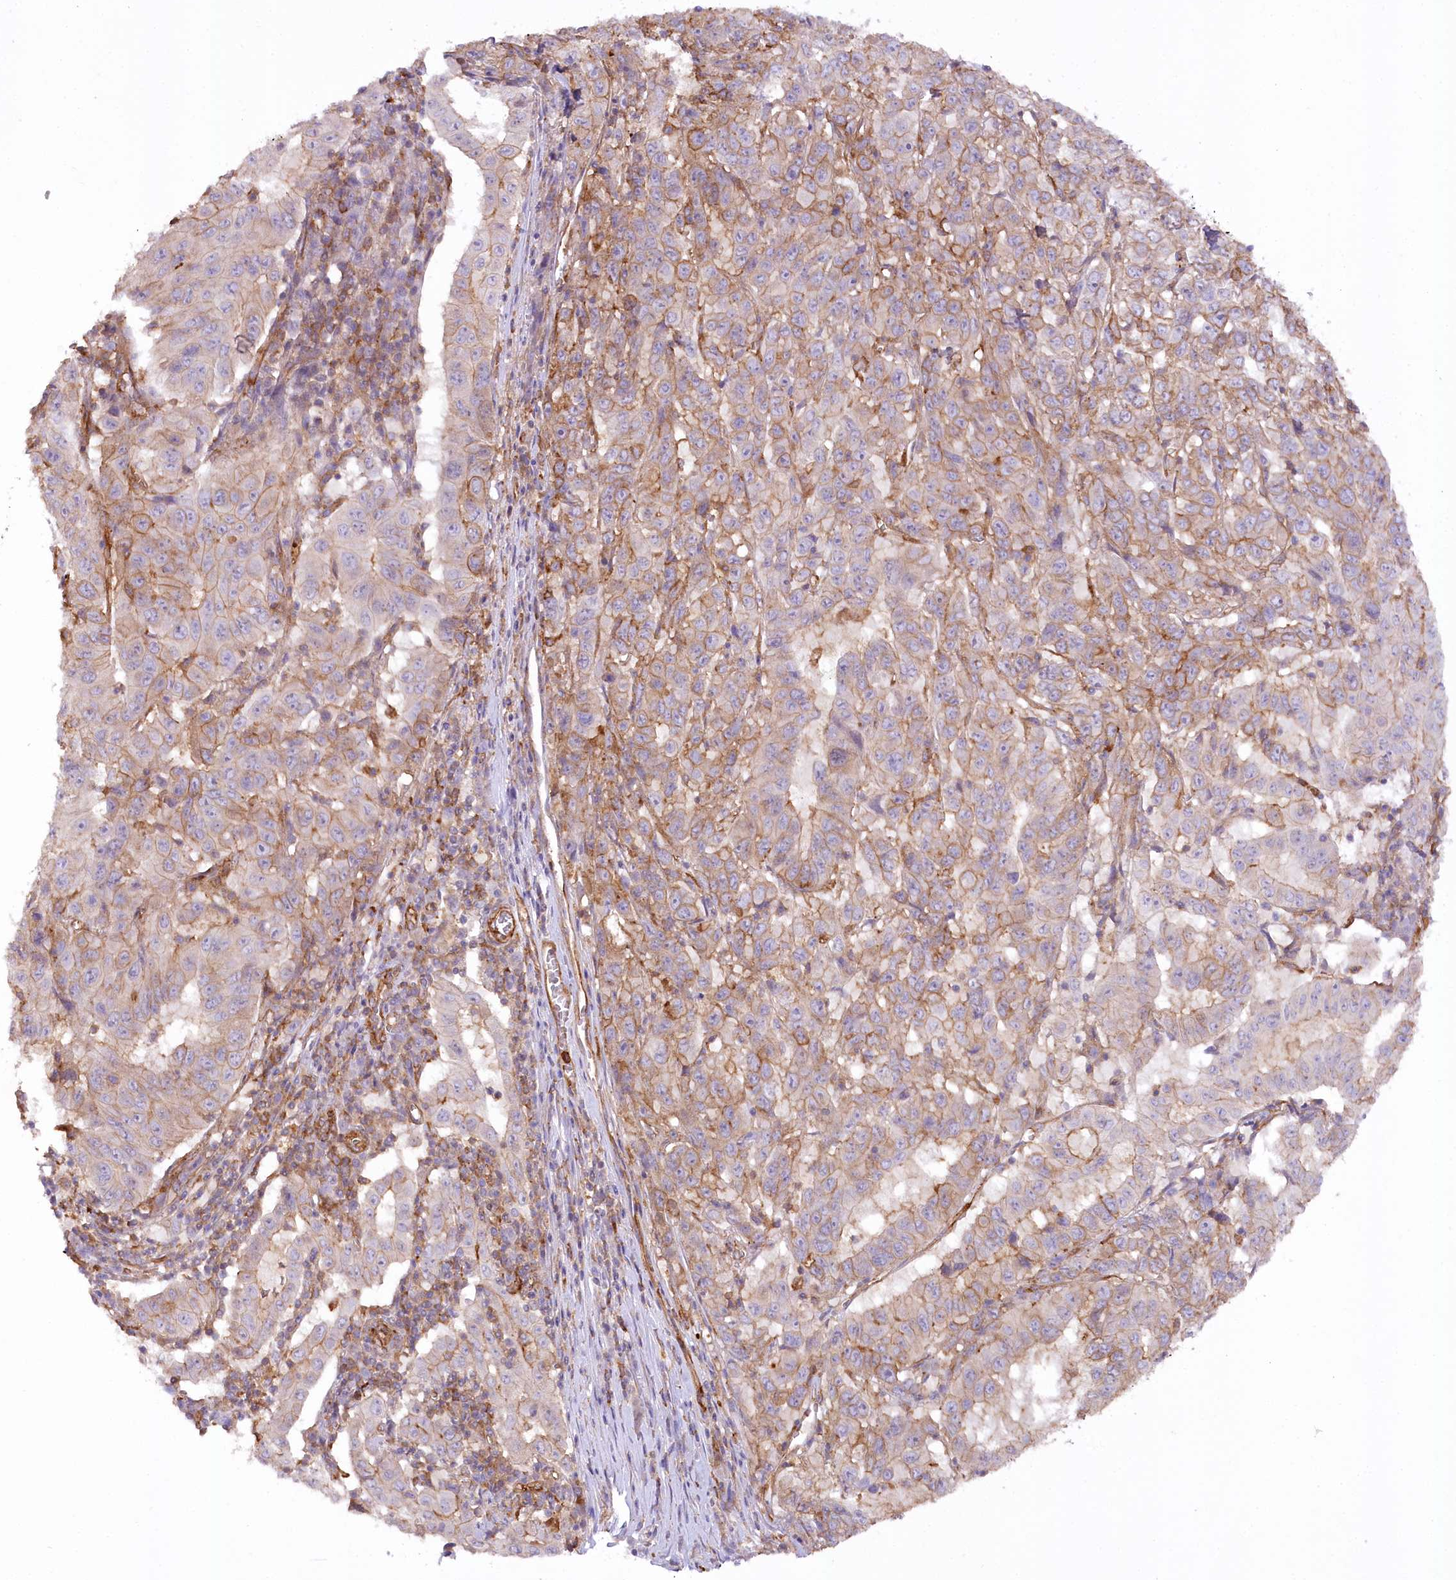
{"staining": {"intensity": "moderate", "quantity": "25%-75%", "location": "cytoplasmic/membranous"}, "tissue": "pancreatic cancer", "cell_type": "Tumor cells", "image_type": "cancer", "snomed": [{"axis": "morphology", "description": "Adenocarcinoma, NOS"}, {"axis": "topography", "description": "Pancreas"}], "caption": "The immunohistochemical stain shows moderate cytoplasmic/membranous positivity in tumor cells of pancreatic cancer tissue. The staining was performed using DAB (3,3'-diaminobenzidine) to visualize the protein expression in brown, while the nuclei were stained in blue with hematoxylin (Magnification: 20x).", "gene": "SYNPO2", "patient": {"sex": "male", "age": 63}}